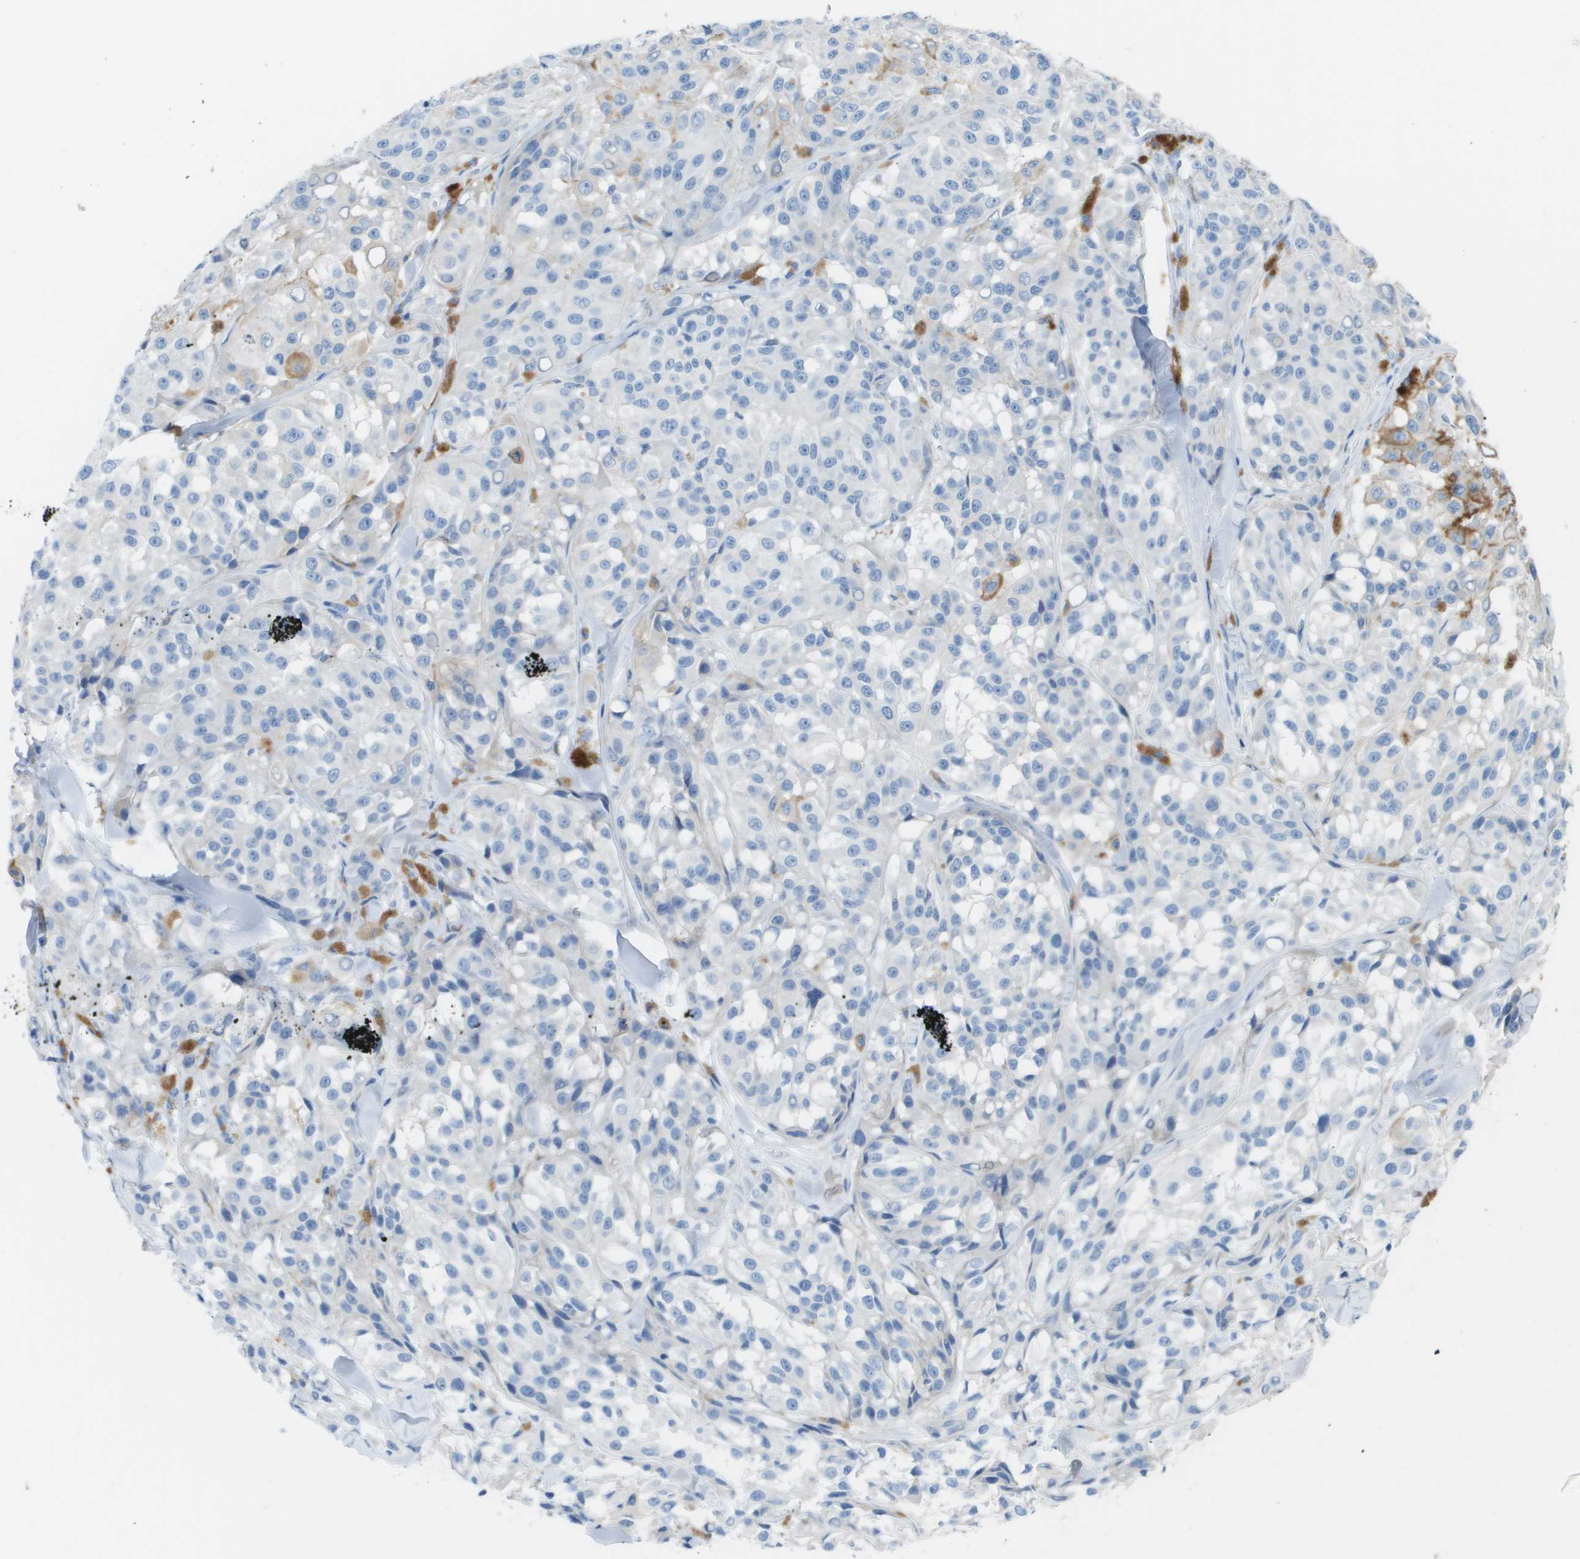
{"staining": {"intensity": "negative", "quantity": "none", "location": "none"}, "tissue": "melanoma", "cell_type": "Tumor cells", "image_type": "cancer", "snomed": [{"axis": "morphology", "description": "Malignant melanoma, NOS"}, {"axis": "topography", "description": "Skin"}], "caption": "High magnification brightfield microscopy of malignant melanoma stained with DAB (3,3'-diaminobenzidine) (brown) and counterstained with hematoxylin (blue): tumor cells show no significant positivity. (Brightfield microscopy of DAB immunohistochemistry at high magnification).", "gene": "CD46", "patient": {"sex": "male", "age": 84}}